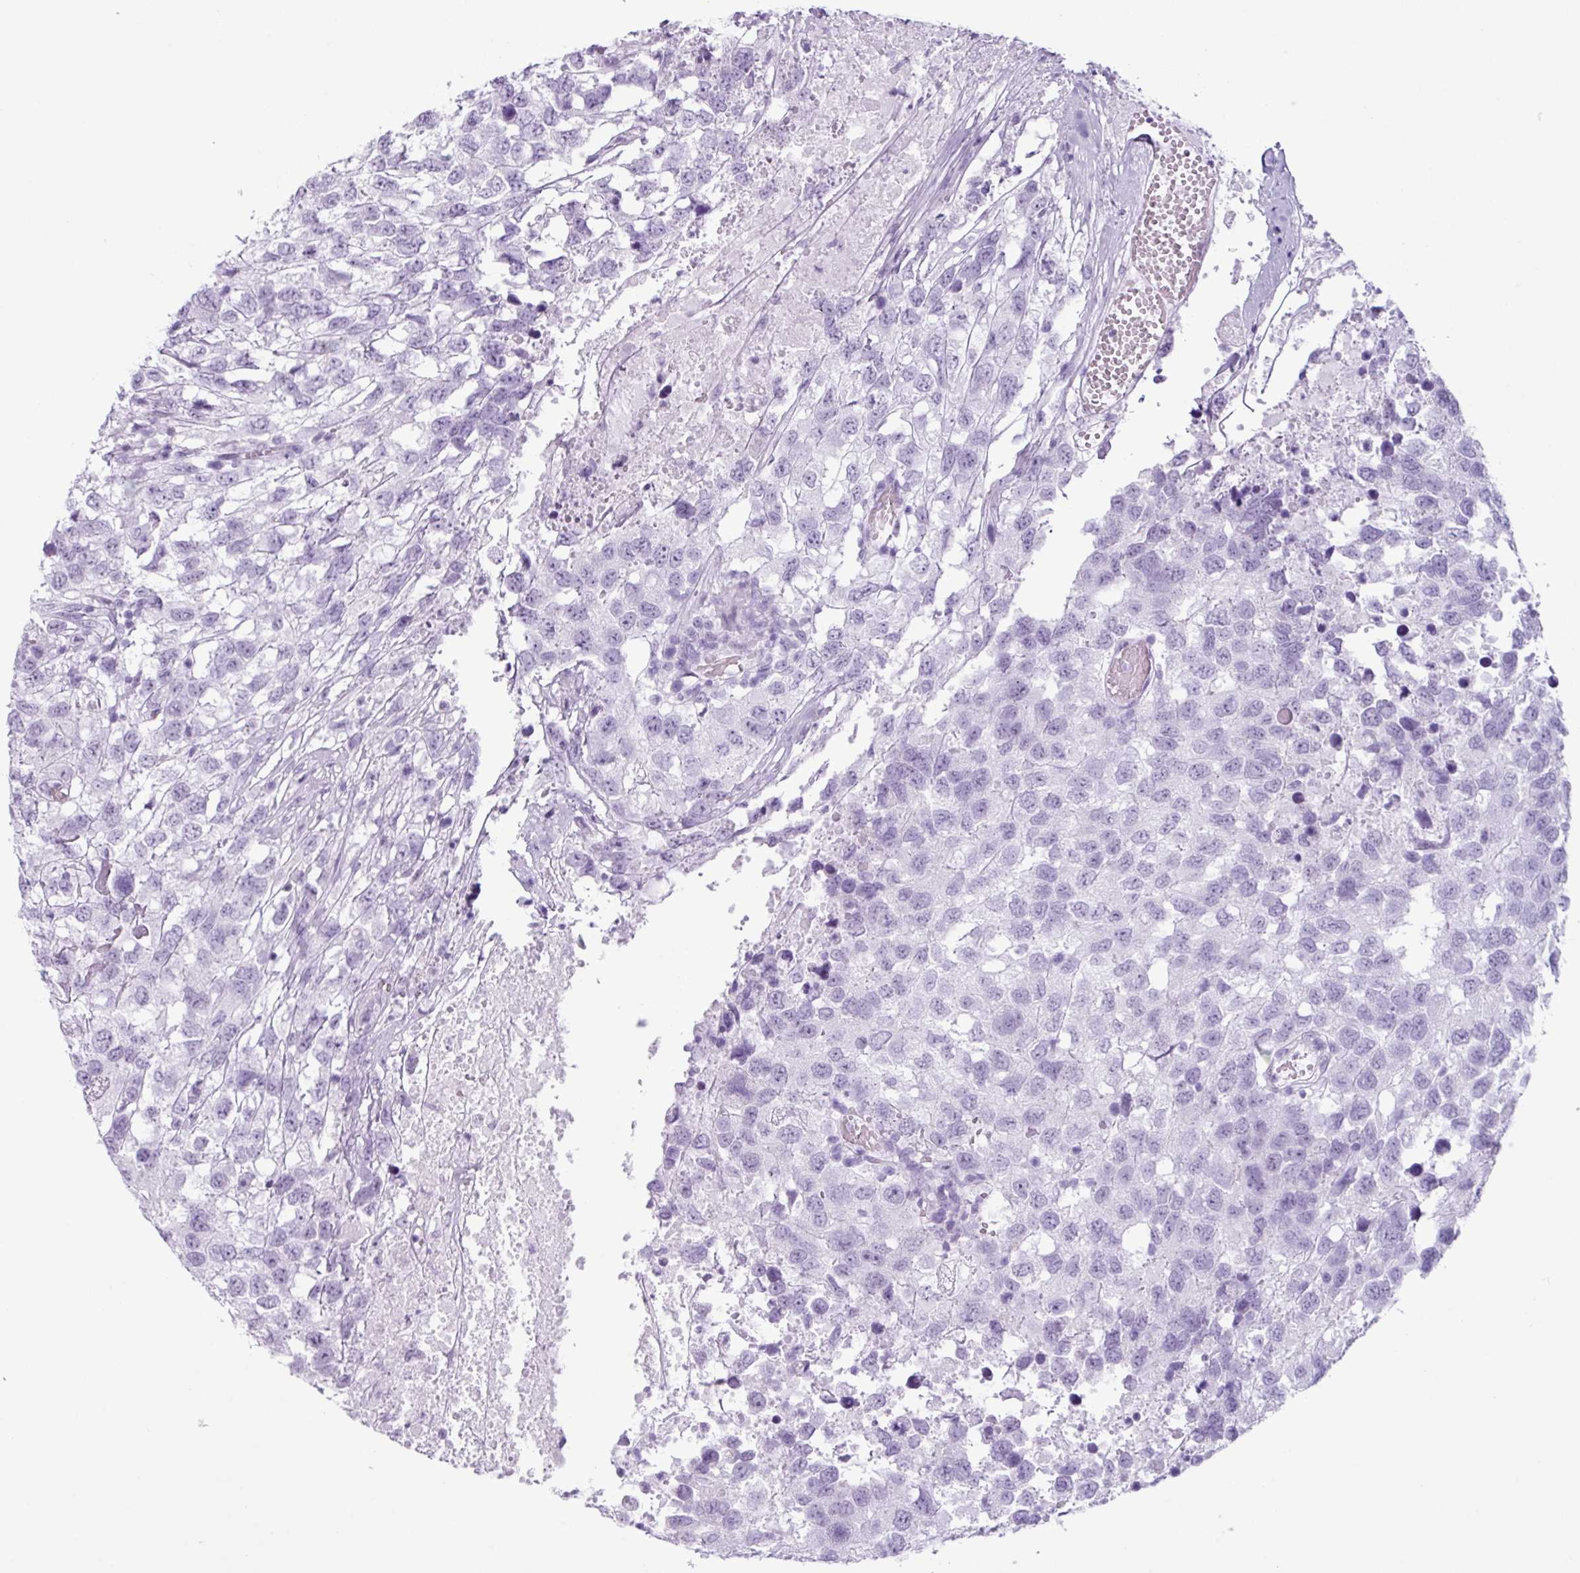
{"staining": {"intensity": "negative", "quantity": "none", "location": "none"}, "tissue": "testis cancer", "cell_type": "Tumor cells", "image_type": "cancer", "snomed": [{"axis": "morphology", "description": "Carcinoma, Embryonal, NOS"}, {"axis": "topography", "description": "Testis"}], "caption": "Tumor cells show no significant positivity in testis embryonal carcinoma.", "gene": "SCT", "patient": {"sex": "male", "age": 83}}